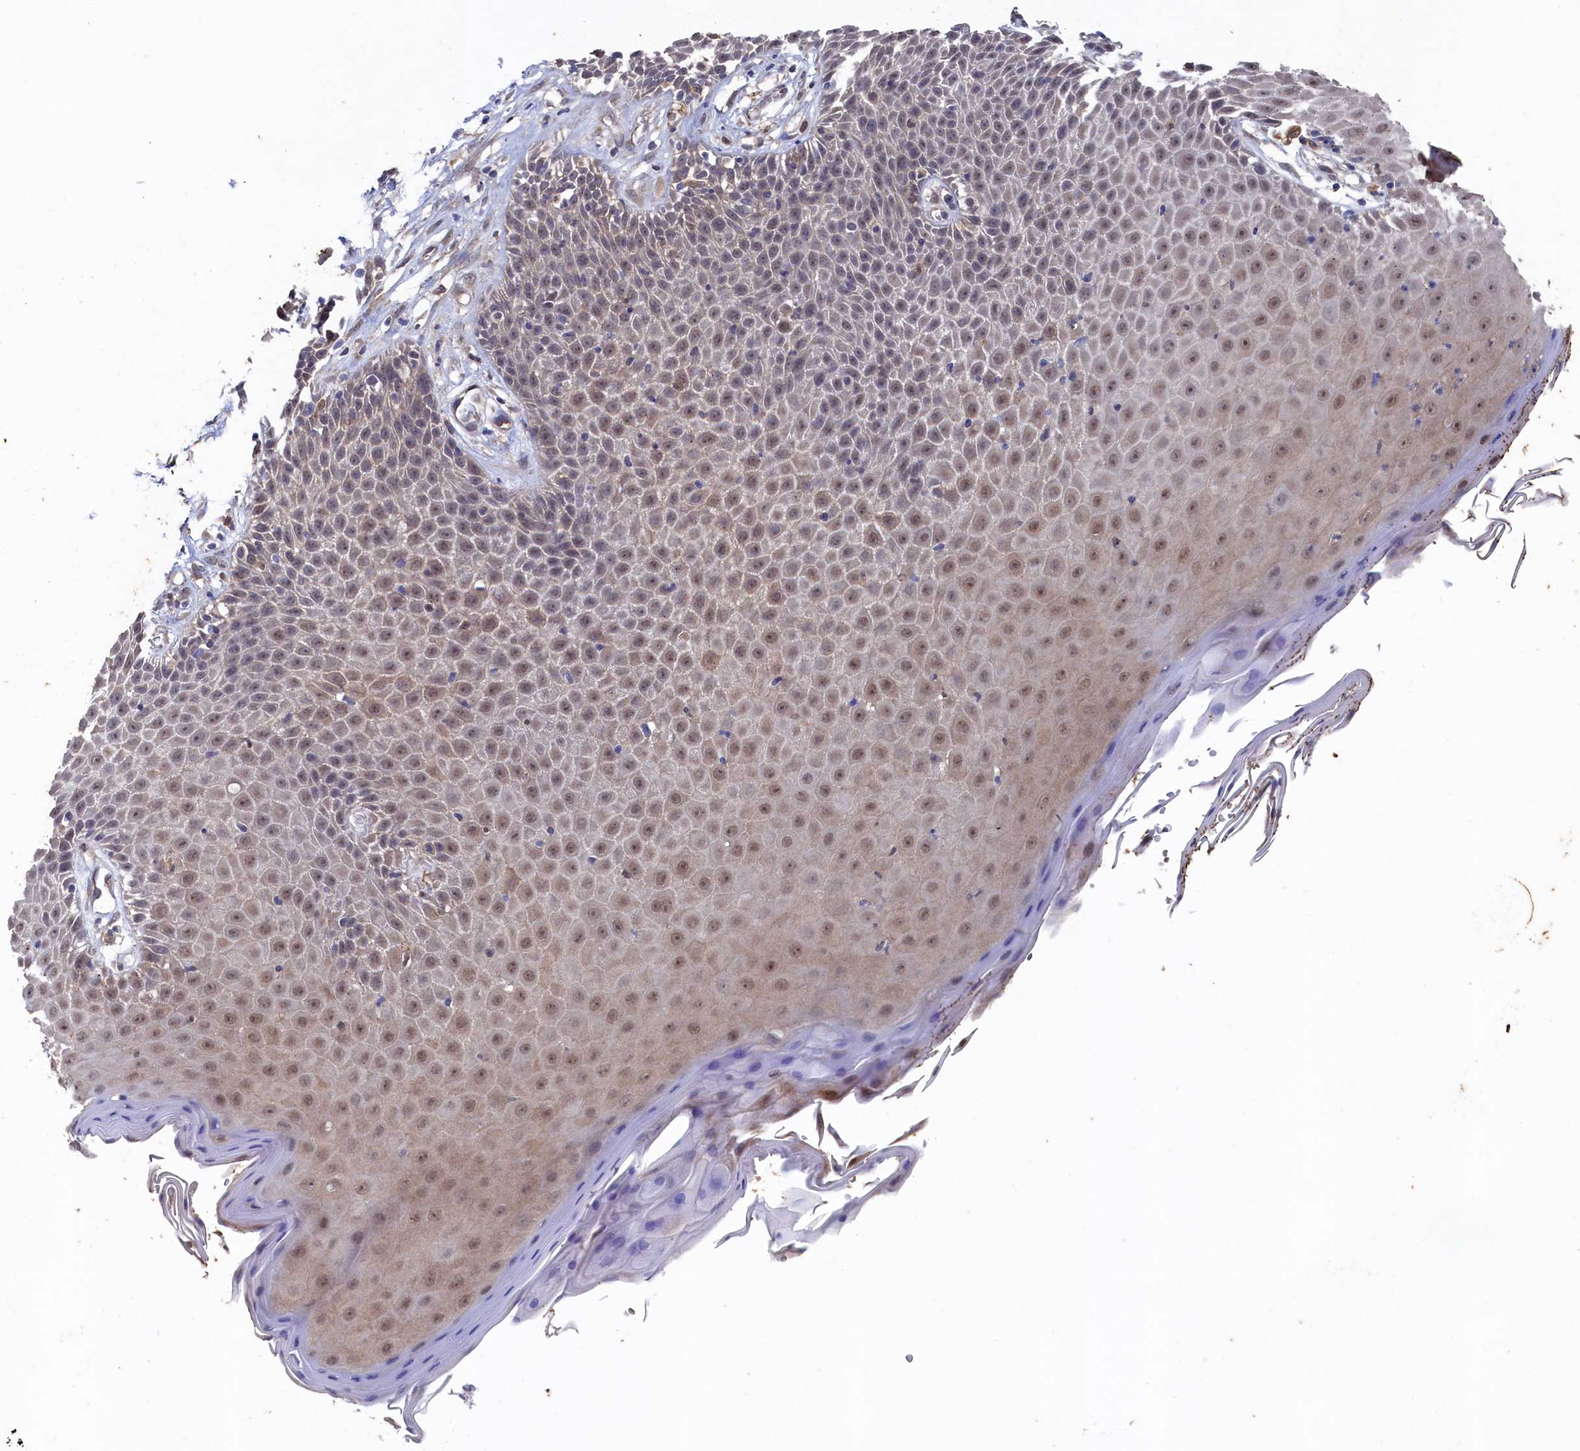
{"staining": {"intensity": "moderate", "quantity": "<25%", "location": "nuclear"}, "tissue": "skin", "cell_type": "Epidermal cells", "image_type": "normal", "snomed": [{"axis": "morphology", "description": "Normal tissue, NOS"}, {"axis": "topography", "description": "Vulva"}], "caption": "Epidermal cells exhibit low levels of moderate nuclear positivity in about <25% of cells in benign skin.", "gene": "RNH1", "patient": {"sex": "female", "age": 68}}